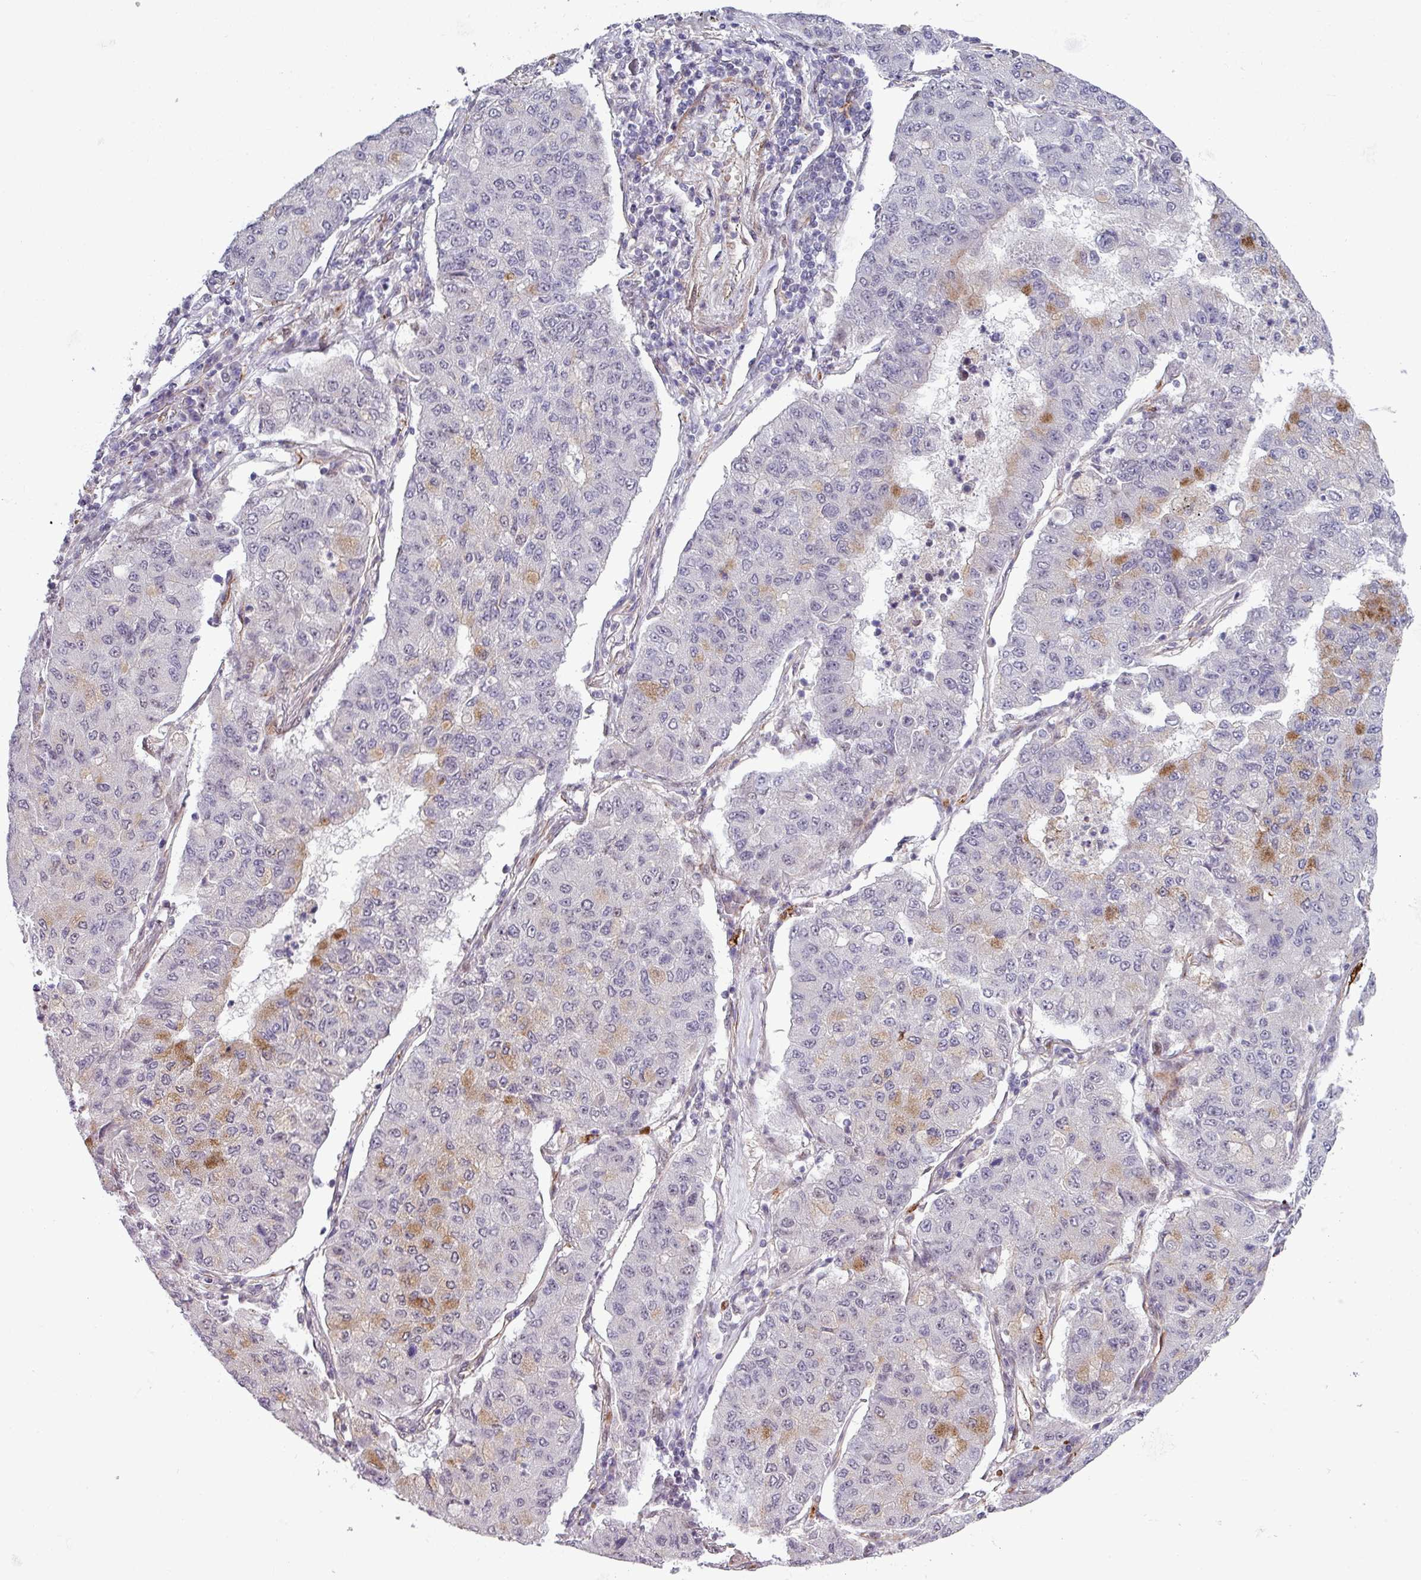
{"staining": {"intensity": "moderate", "quantity": "<25%", "location": "cytoplasmic/membranous"}, "tissue": "lung cancer", "cell_type": "Tumor cells", "image_type": "cancer", "snomed": [{"axis": "morphology", "description": "Squamous cell carcinoma, NOS"}, {"axis": "topography", "description": "Lung"}], "caption": "Human lung cancer (squamous cell carcinoma) stained with a protein marker demonstrates moderate staining in tumor cells.", "gene": "CHD3", "patient": {"sex": "male", "age": 74}}